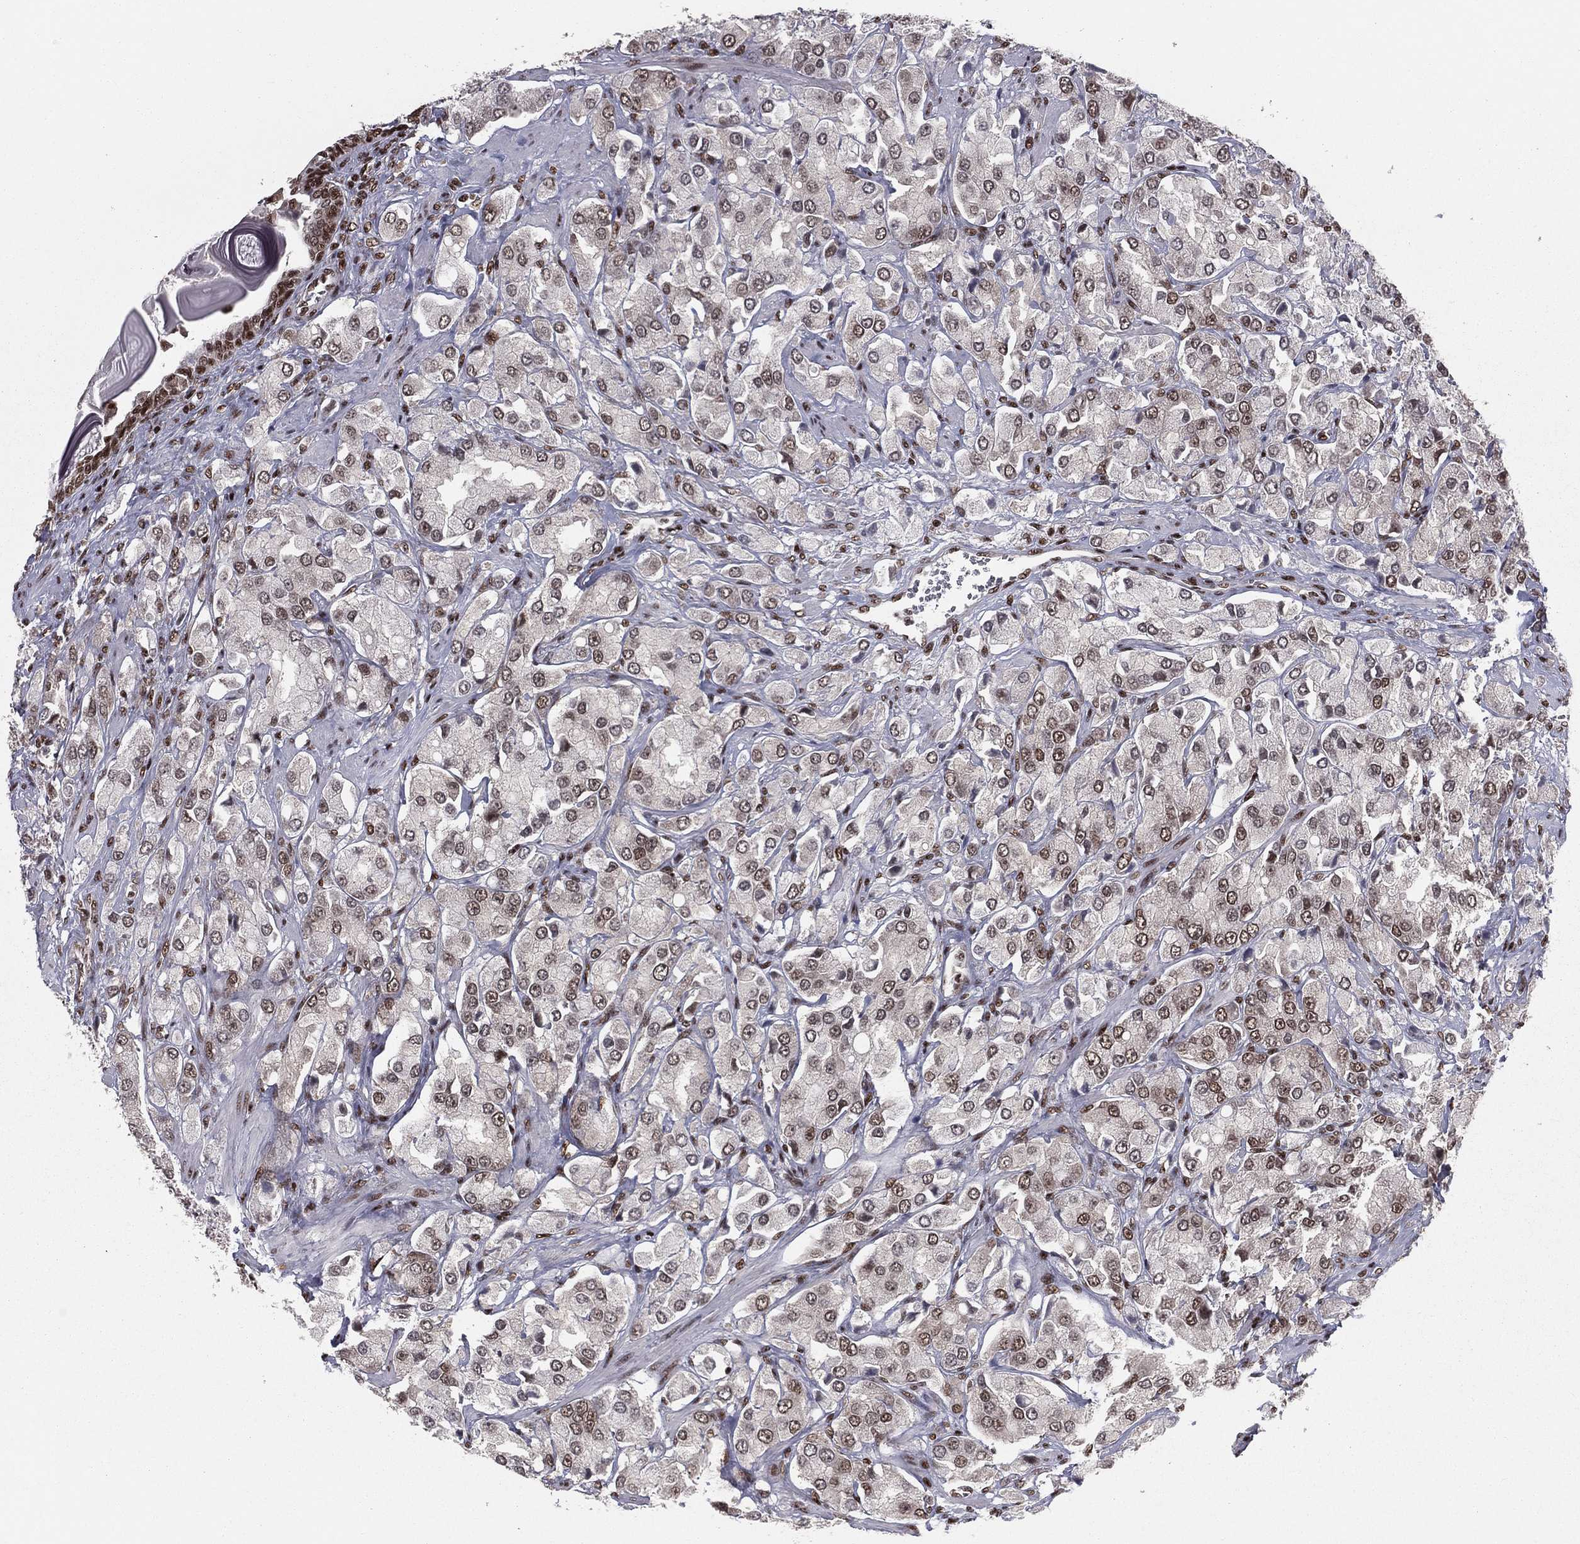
{"staining": {"intensity": "moderate", "quantity": "<25%", "location": "nuclear"}, "tissue": "prostate cancer", "cell_type": "Tumor cells", "image_type": "cancer", "snomed": [{"axis": "morphology", "description": "Adenocarcinoma, NOS"}, {"axis": "topography", "description": "Prostate and seminal vesicle, NOS"}, {"axis": "topography", "description": "Prostate"}], "caption": "A photomicrograph of human prostate adenocarcinoma stained for a protein demonstrates moderate nuclear brown staining in tumor cells. The staining was performed using DAB to visualize the protein expression in brown, while the nuclei were stained in blue with hematoxylin (Magnification: 20x).", "gene": "NFYB", "patient": {"sex": "male", "age": 64}}